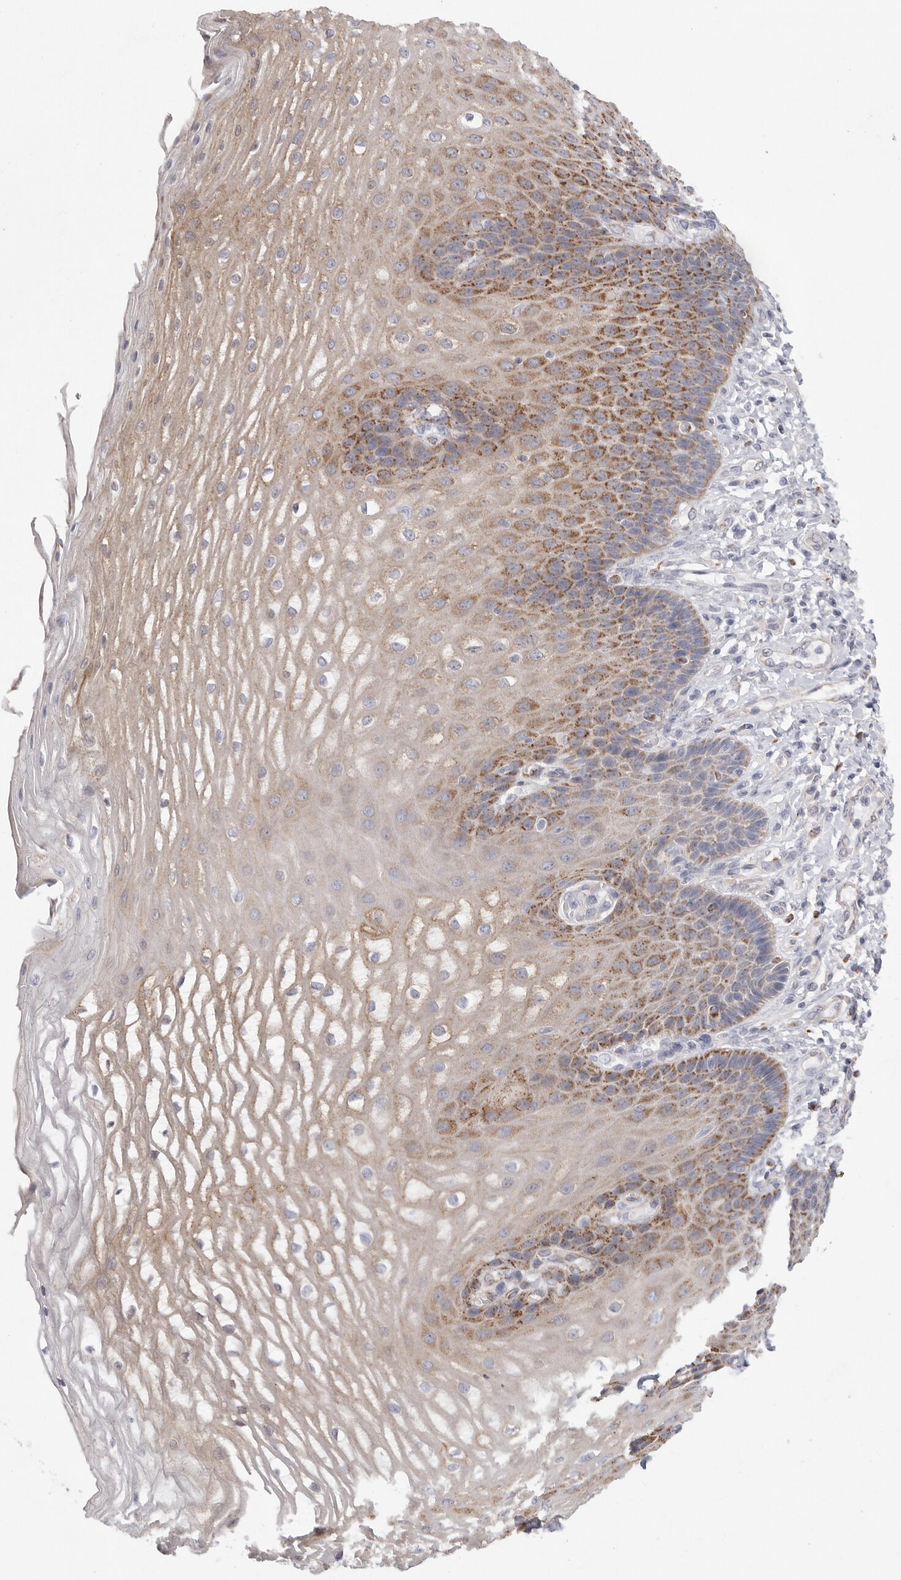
{"staining": {"intensity": "moderate", "quantity": ">75%", "location": "cytoplasmic/membranous"}, "tissue": "esophagus", "cell_type": "Squamous epithelial cells", "image_type": "normal", "snomed": [{"axis": "morphology", "description": "Normal tissue, NOS"}, {"axis": "topography", "description": "Esophagus"}], "caption": "A medium amount of moderate cytoplasmic/membranous expression is seen in about >75% of squamous epithelial cells in benign esophagus. The protein of interest is shown in brown color, while the nuclei are stained blue.", "gene": "ELP3", "patient": {"sex": "male", "age": 54}}